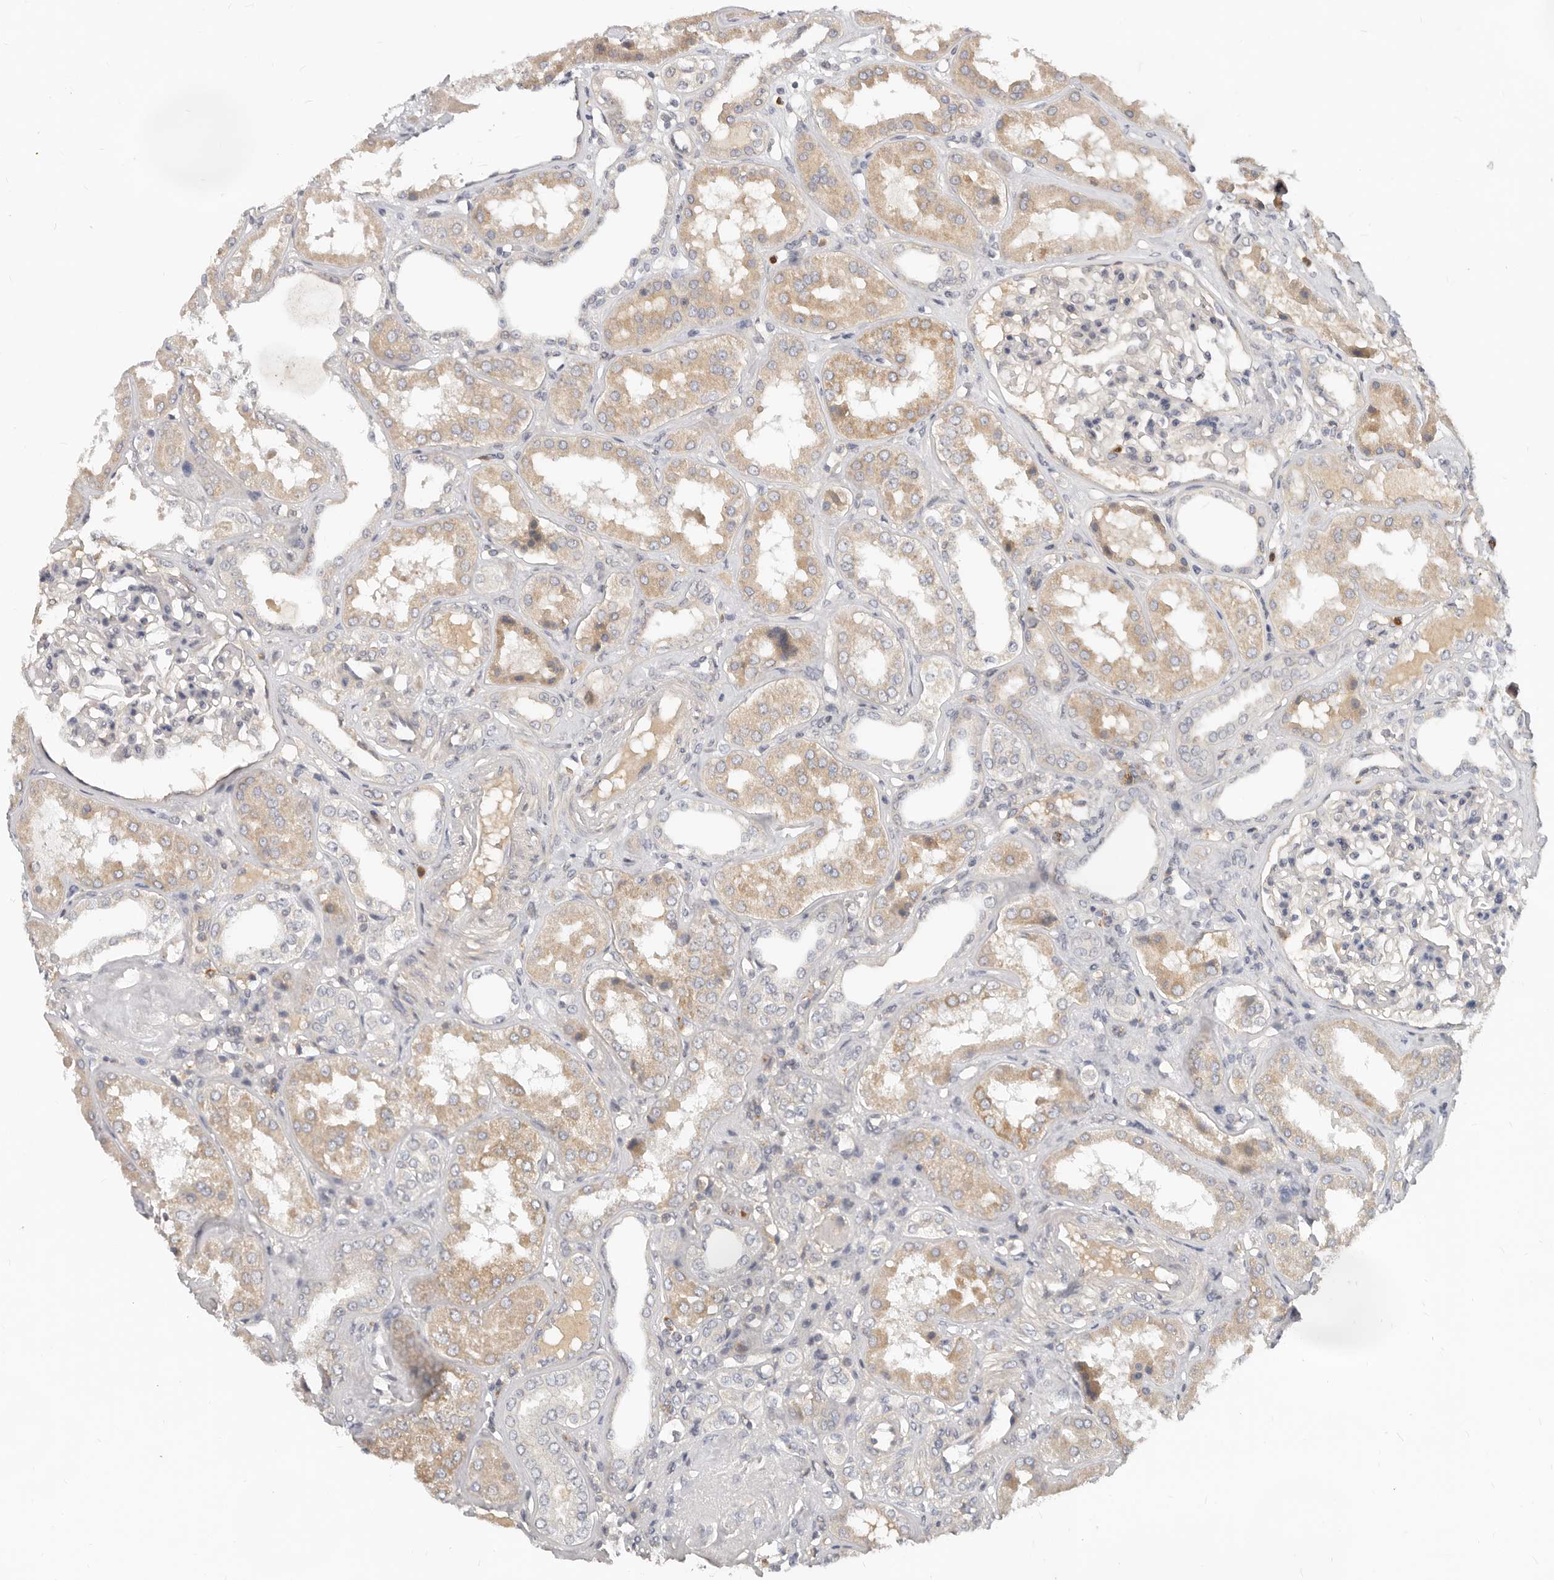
{"staining": {"intensity": "weak", "quantity": "<25%", "location": "cytoplasmic/membranous"}, "tissue": "kidney", "cell_type": "Cells in glomeruli", "image_type": "normal", "snomed": [{"axis": "morphology", "description": "Normal tissue, NOS"}, {"axis": "topography", "description": "Kidney"}], "caption": "Photomicrograph shows no protein positivity in cells in glomeruli of normal kidney.", "gene": "USP49", "patient": {"sex": "female", "age": 56}}